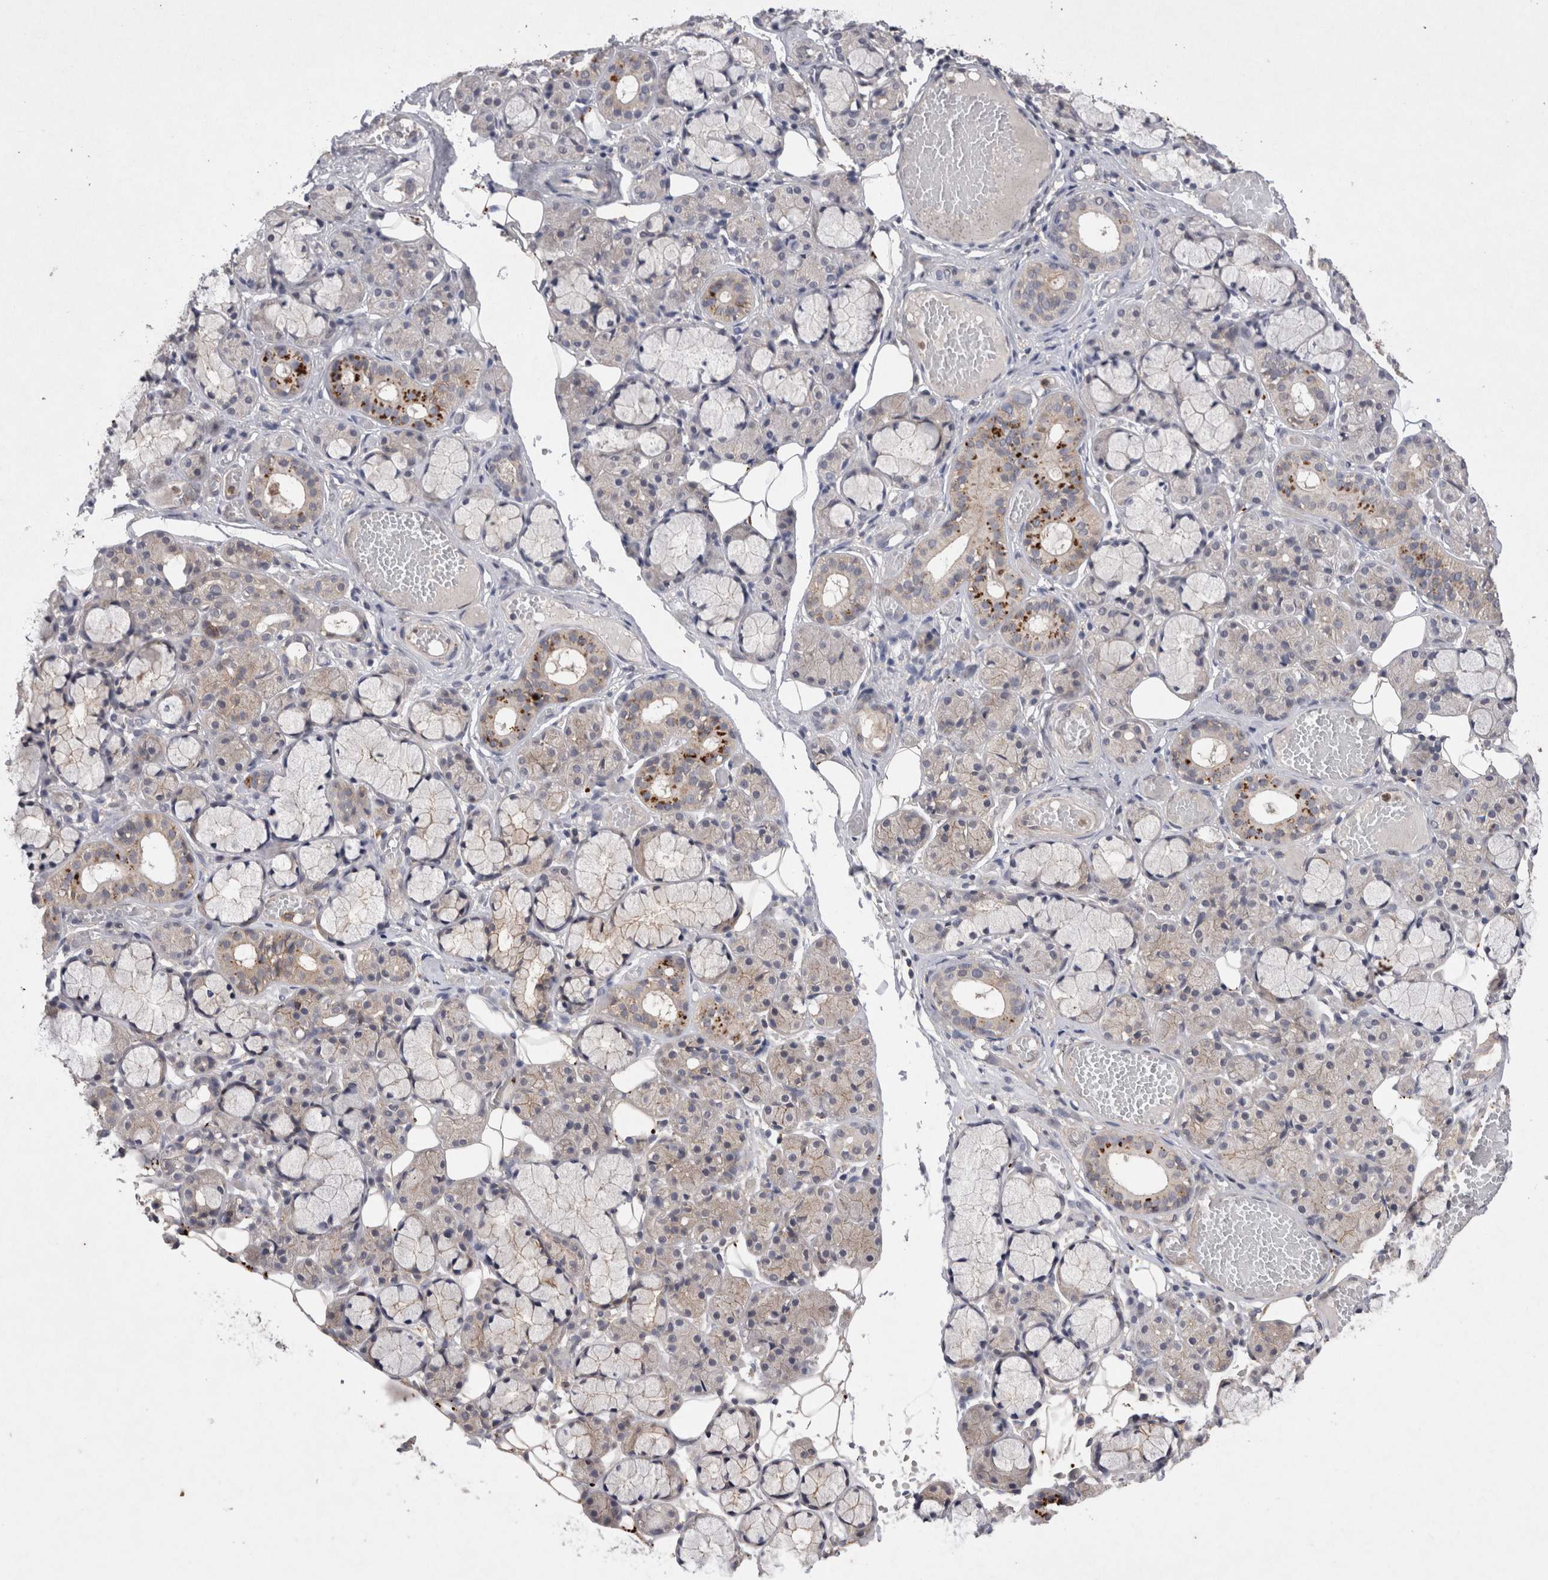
{"staining": {"intensity": "moderate", "quantity": "<25%", "location": "cytoplasmic/membranous"}, "tissue": "salivary gland", "cell_type": "Glandular cells", "image_type": "normal", "snomed": [{"axis": "morphology", "description": "Normal tissue, NOS"}, {"axis": "topography", "description": "Salivary gland"}], "caption": "Salivary gland stained for a protein (brown) demonstrates moderate cytoplasmic/membranous positive staining in about <25% of glandular cells.", "gene": "RASSF3", "patient": {"sex": "male", "age": 63}}